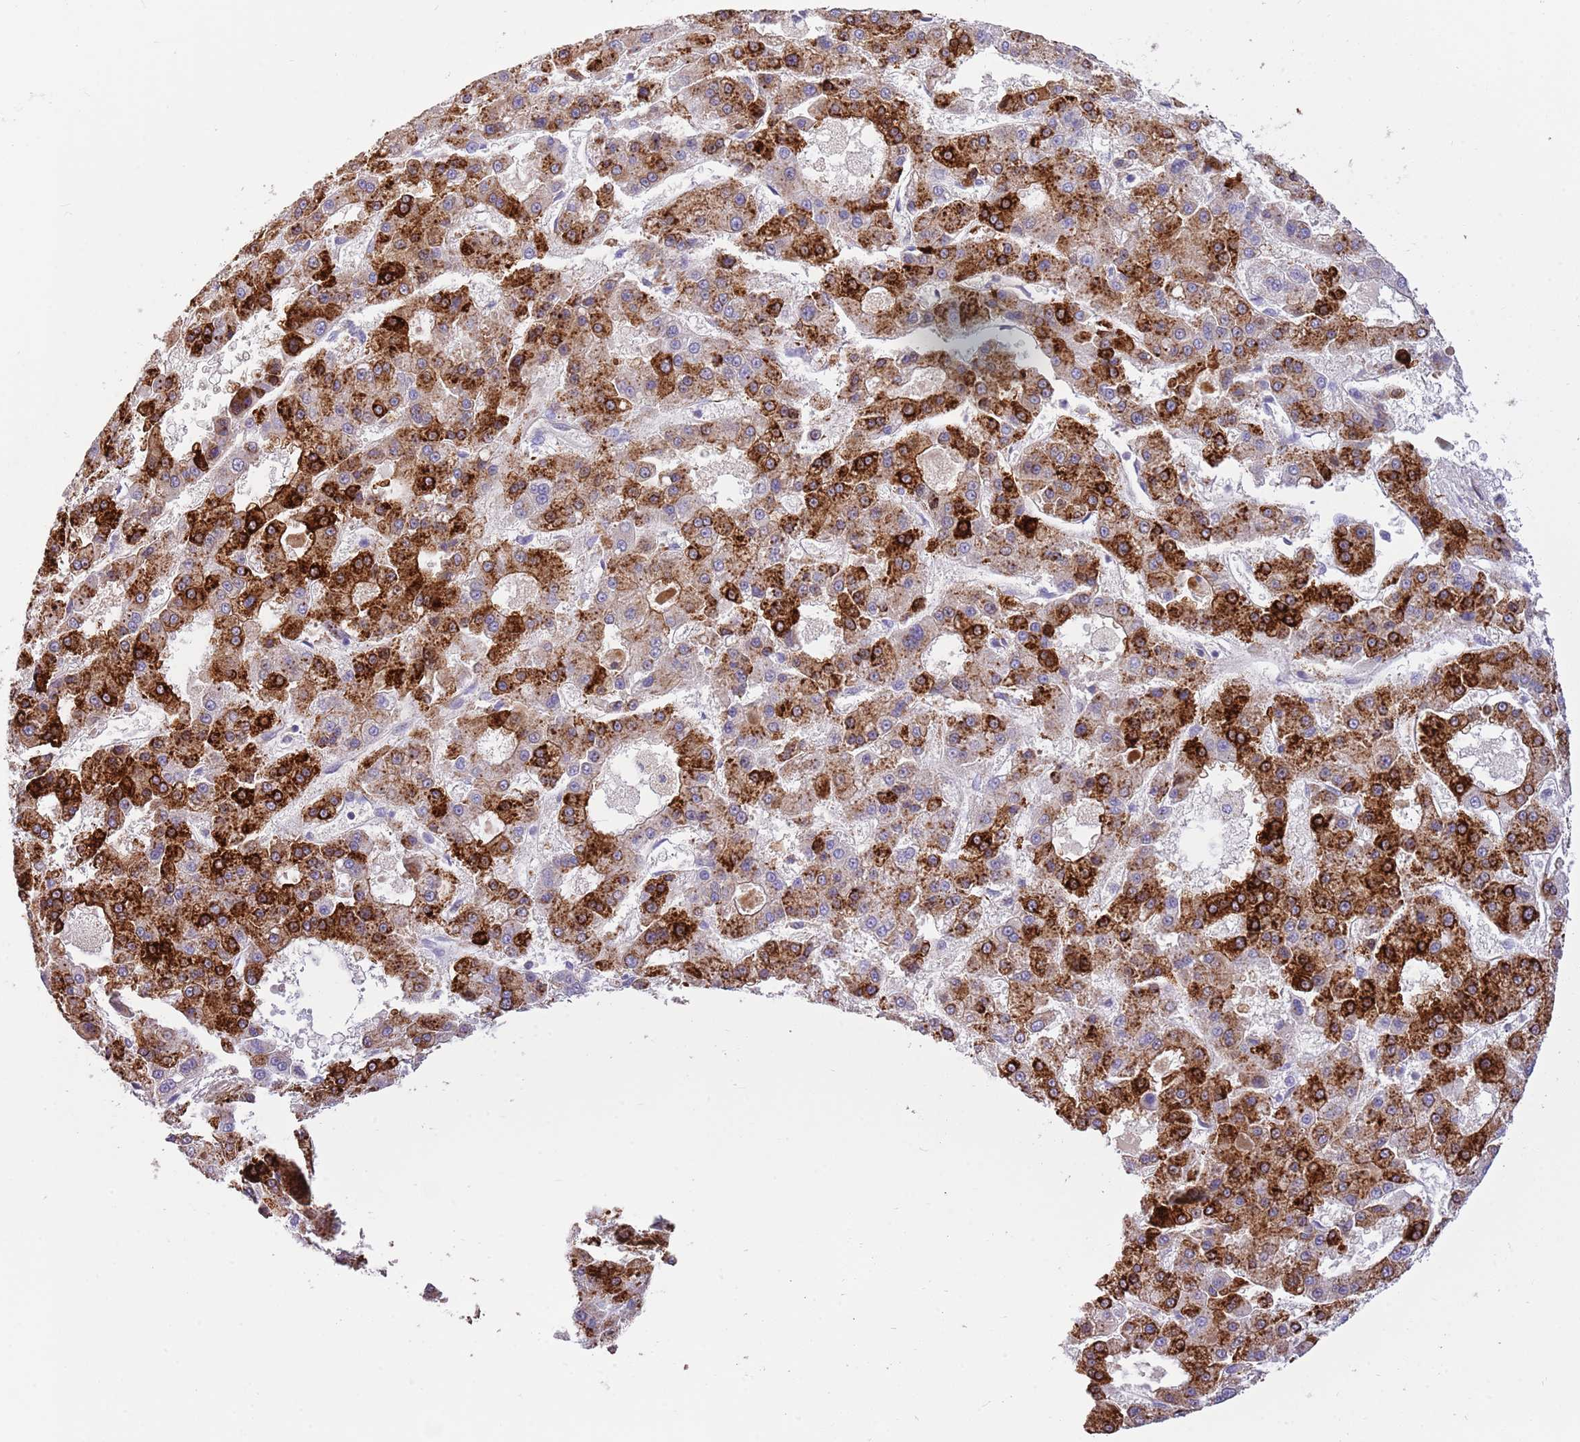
{"staining": {"intensity": "strong", "quantity": "25%-75%", "location": "cytoplasmic/membranous"}, "tissue": "liver cancer", "cell_type": "Tumor cells", "image_type": "cancer", "snomed": [{"axis": "morphology", "description": "Carcinoma, Hepatocellular, NOS"}, {"axis": "topography", "description": "Liver"}], "caption": "The image reveals staining of liver hepatocellular carcinoma, revealing strong cytoplasmic/membranous protein staining (brown color) within tumor cells.", "gene": "SFTPA1", "patient": {"sex": "male", "age": 70}}